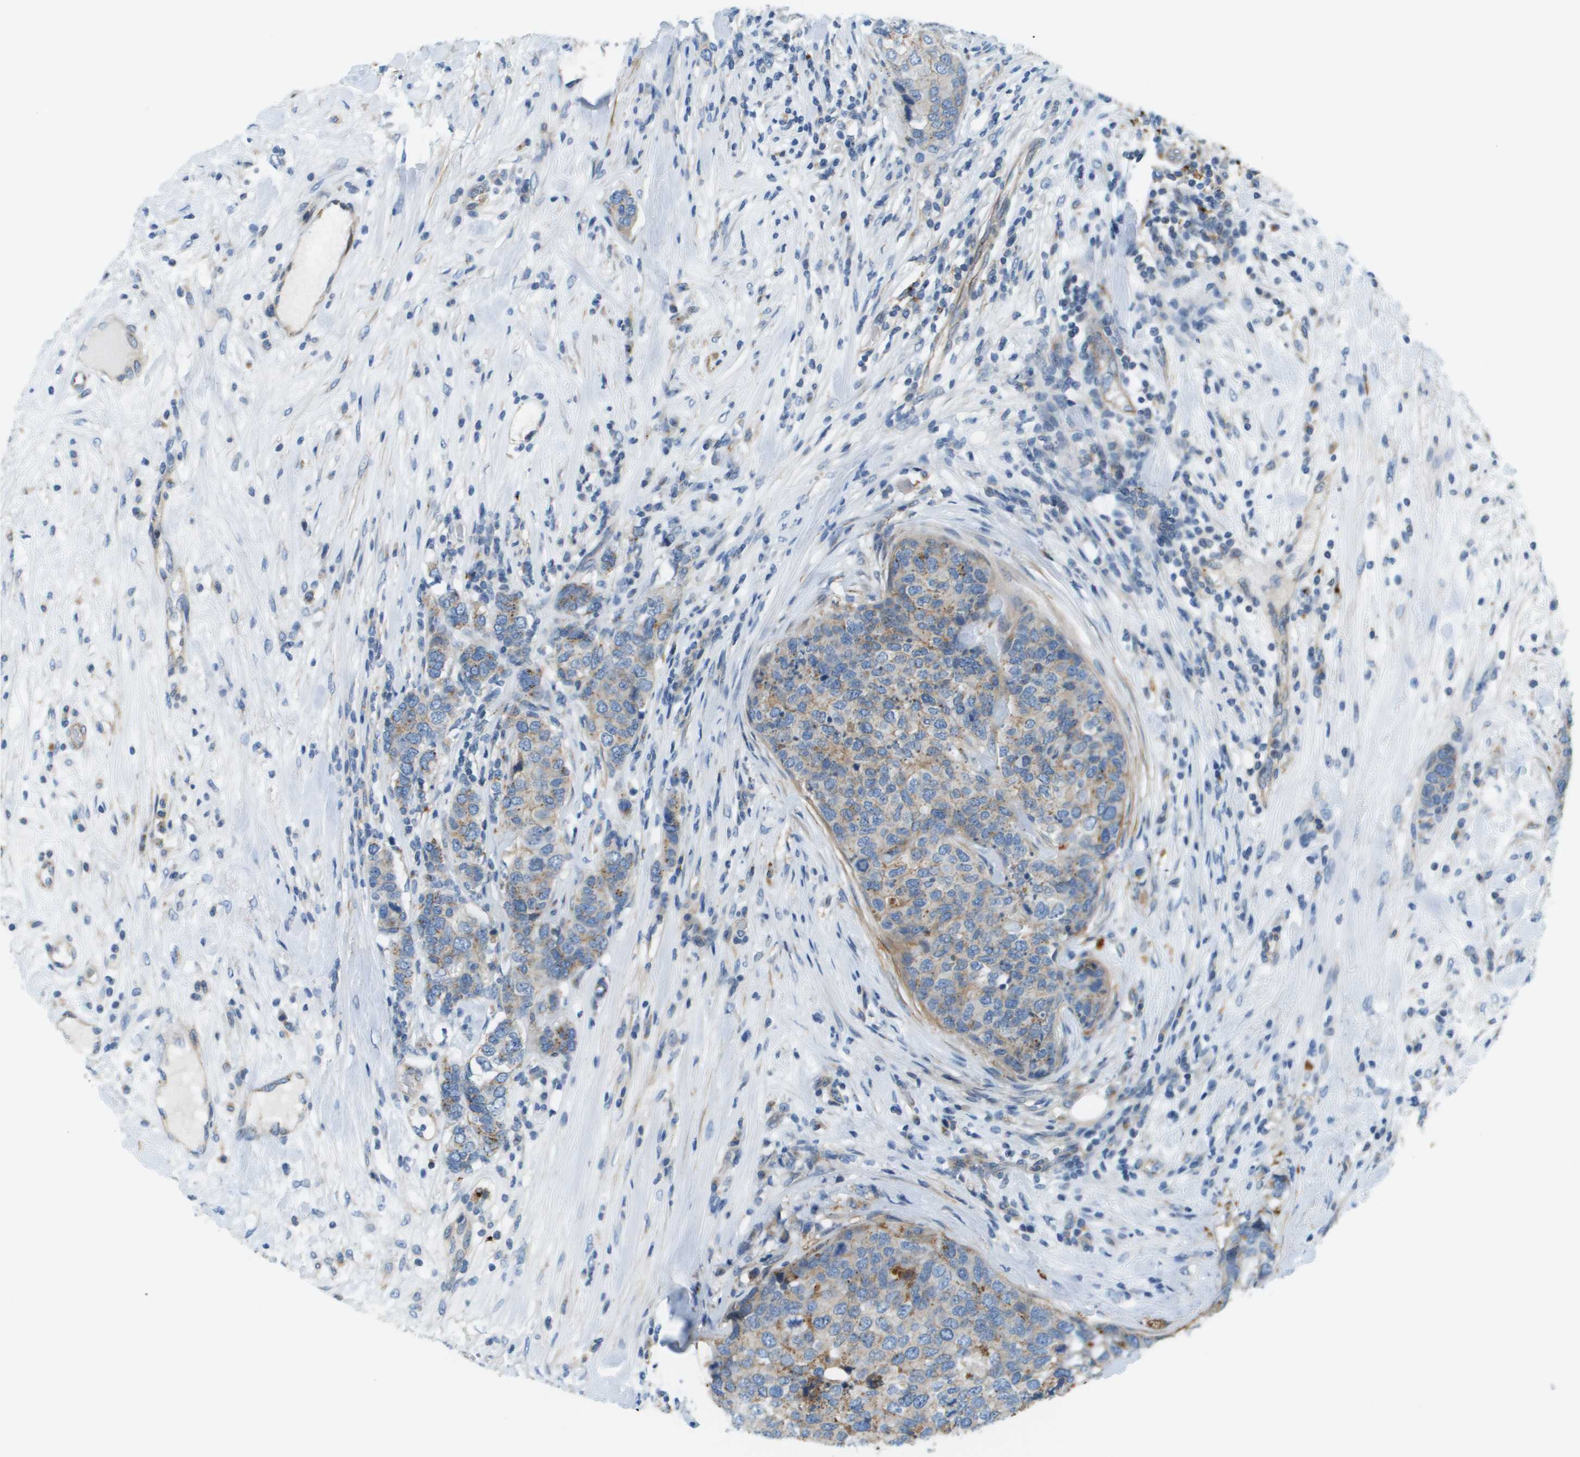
{"staining": {"intensity": "weak", "quantity": ">75%", "location": "cytoplasmic/membranous"}, "tissue": "breast cancer", "cell_type": "Tumor cells", "image_type": "cancer", "snomed": [{"axis": "morphology", "description": "Lobular carcinoma"}, {"axis": "topography", "description": "Breast"}], "caption": "Lobular carcinoma (breast) stained with immunohistochemistry (IHC) displays weak cytoplasmic/membranous positivity in about >75% of tumor cells.", "gene": "MYH11", "patient": {"sex": "female", "age": 59}}